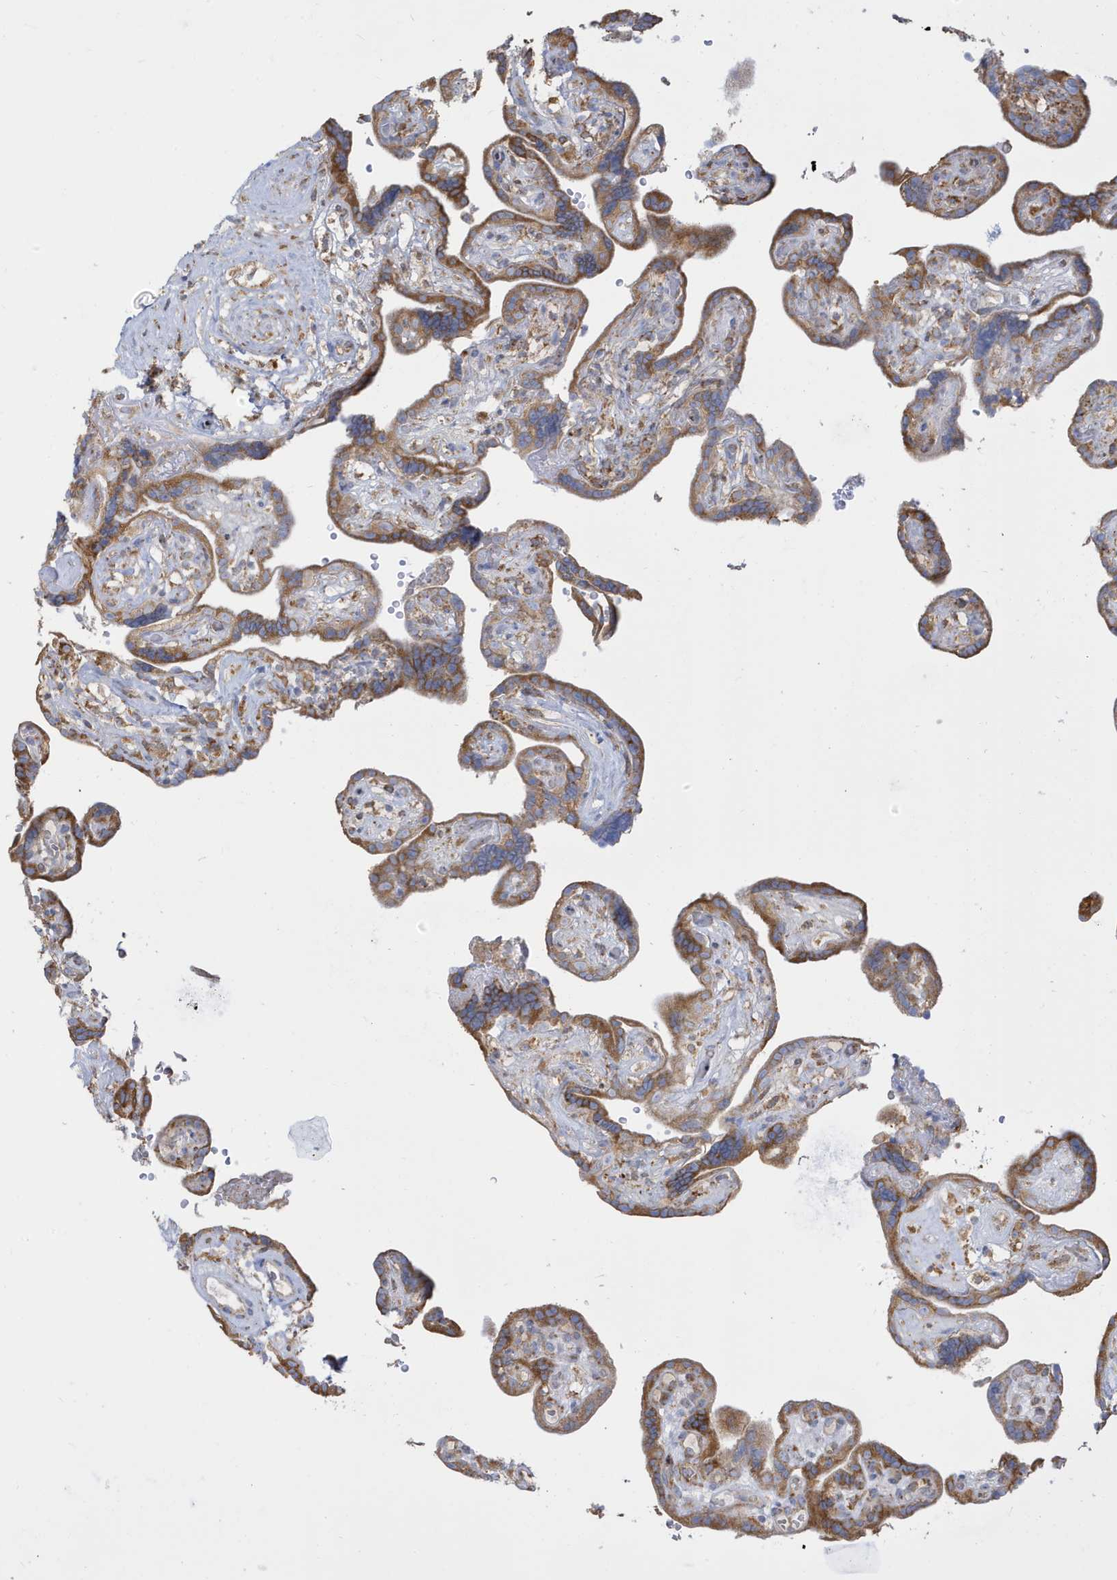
{"staining": {"intensity": "strong", "quantity": "25%-75%", "location": "cytoplasmic/membranous"}, "tissue": "placenta", "cell_type": "Decidual cells", "image_type": "normal", "snomed": [{"axis": "morphology", "description": "Normal tissue, NOS"}, {"axis": "topography", "description": "Placenta"}], "caption": "High-power microscopy captured an immunohistochemistry (IHC) image of benign placenta, revealing strong cytoplasmic/membranous expression in about 25%-75% of decidual cells.", "gene": "PDIA6", "patient": {"sex": "female", "age": 30}}